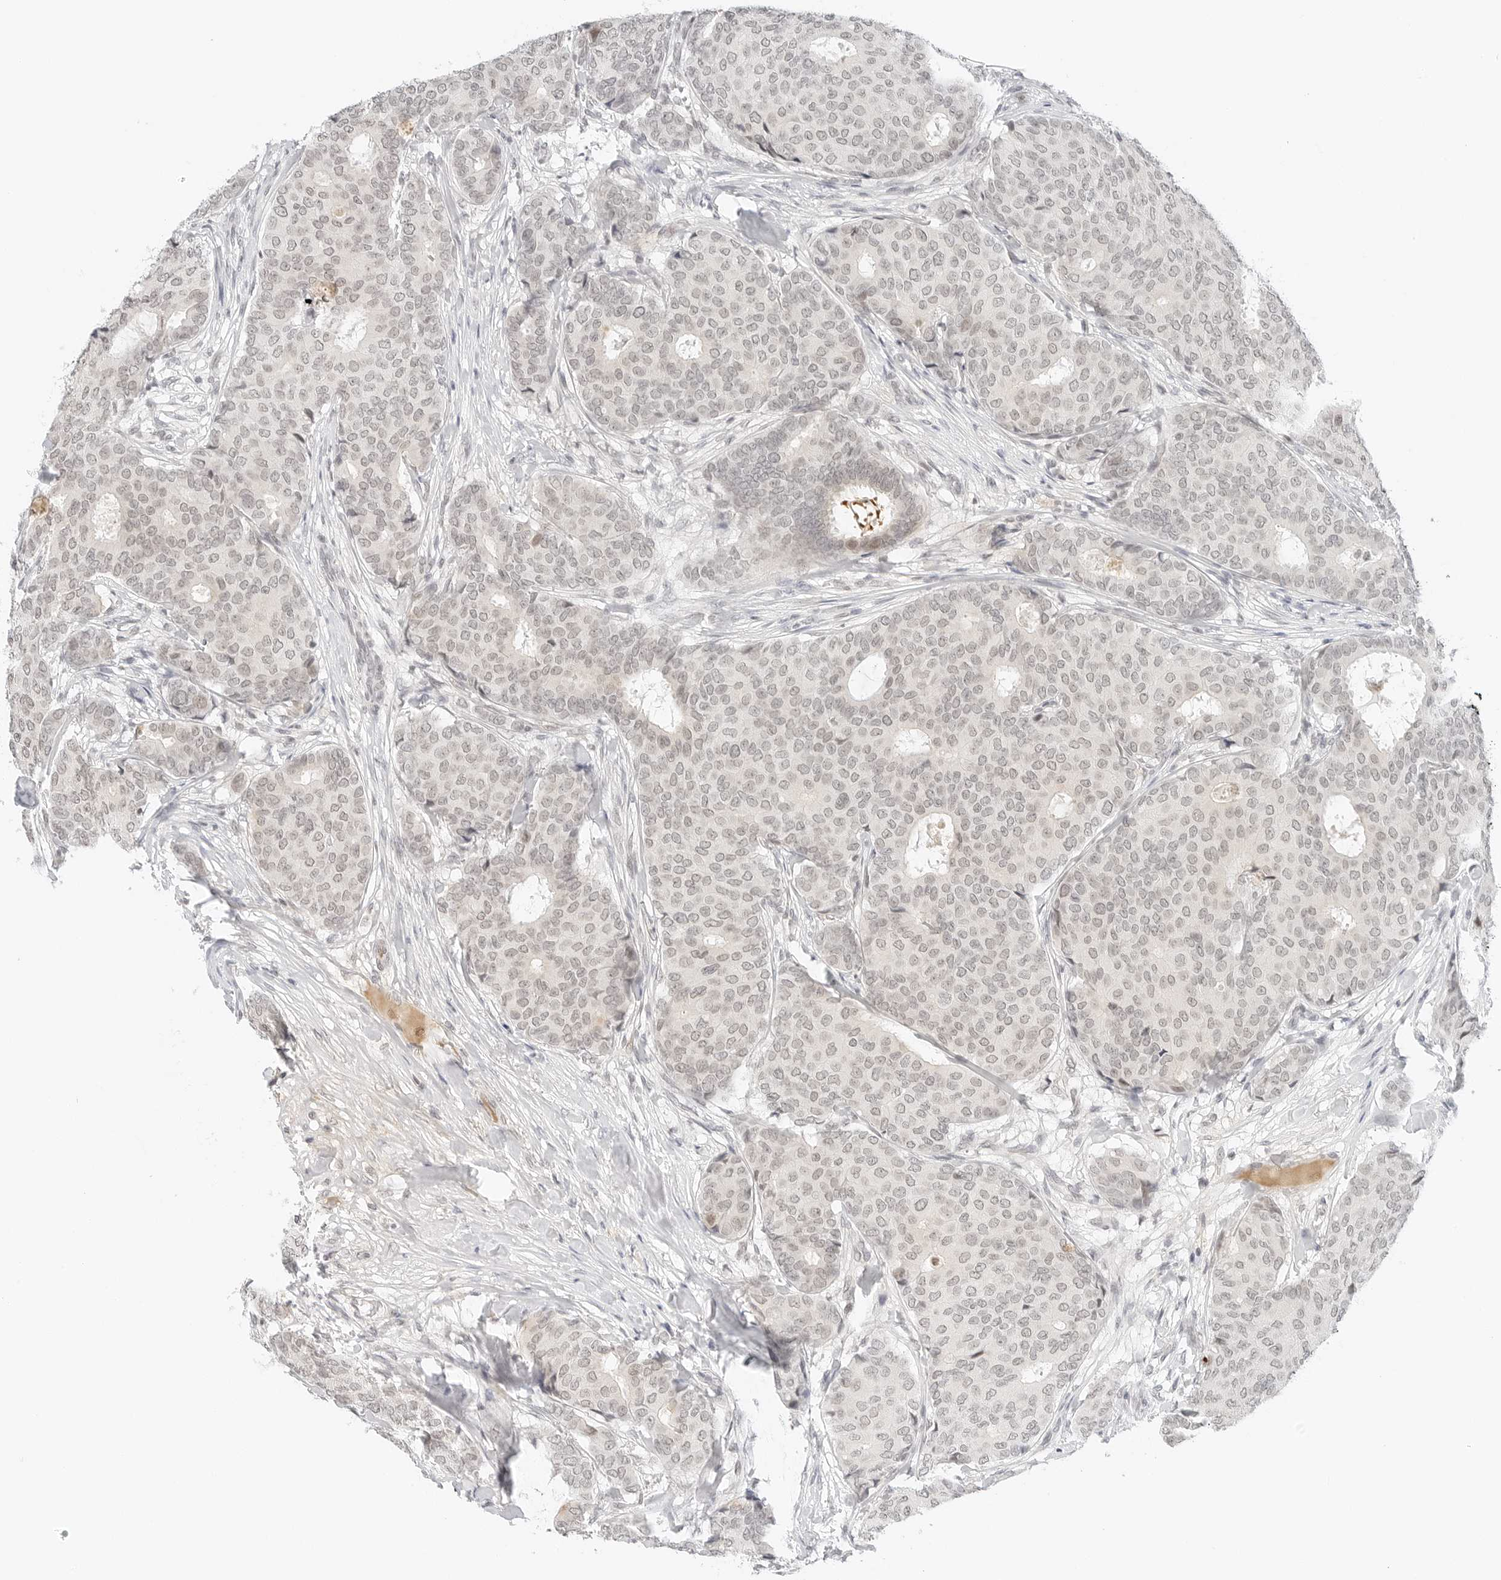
{"staining": {"intensity": "negative", "quantity": "none", "location": "none"}, "tissue": "breast cancer", "cell_type": "Tumor cells", "image_type": "cancer", "snomed": [{"axis": "morphology", "description": "Duct carcinoma"}, {"axis": "topography", "description": "Breast"}], "caption": "The histopathology image reveals no significant expression in tumor cells of breast invasive ductal carcinoma.", "gene": "NEO1", "patient": {"sex": "female", "age": 75}}